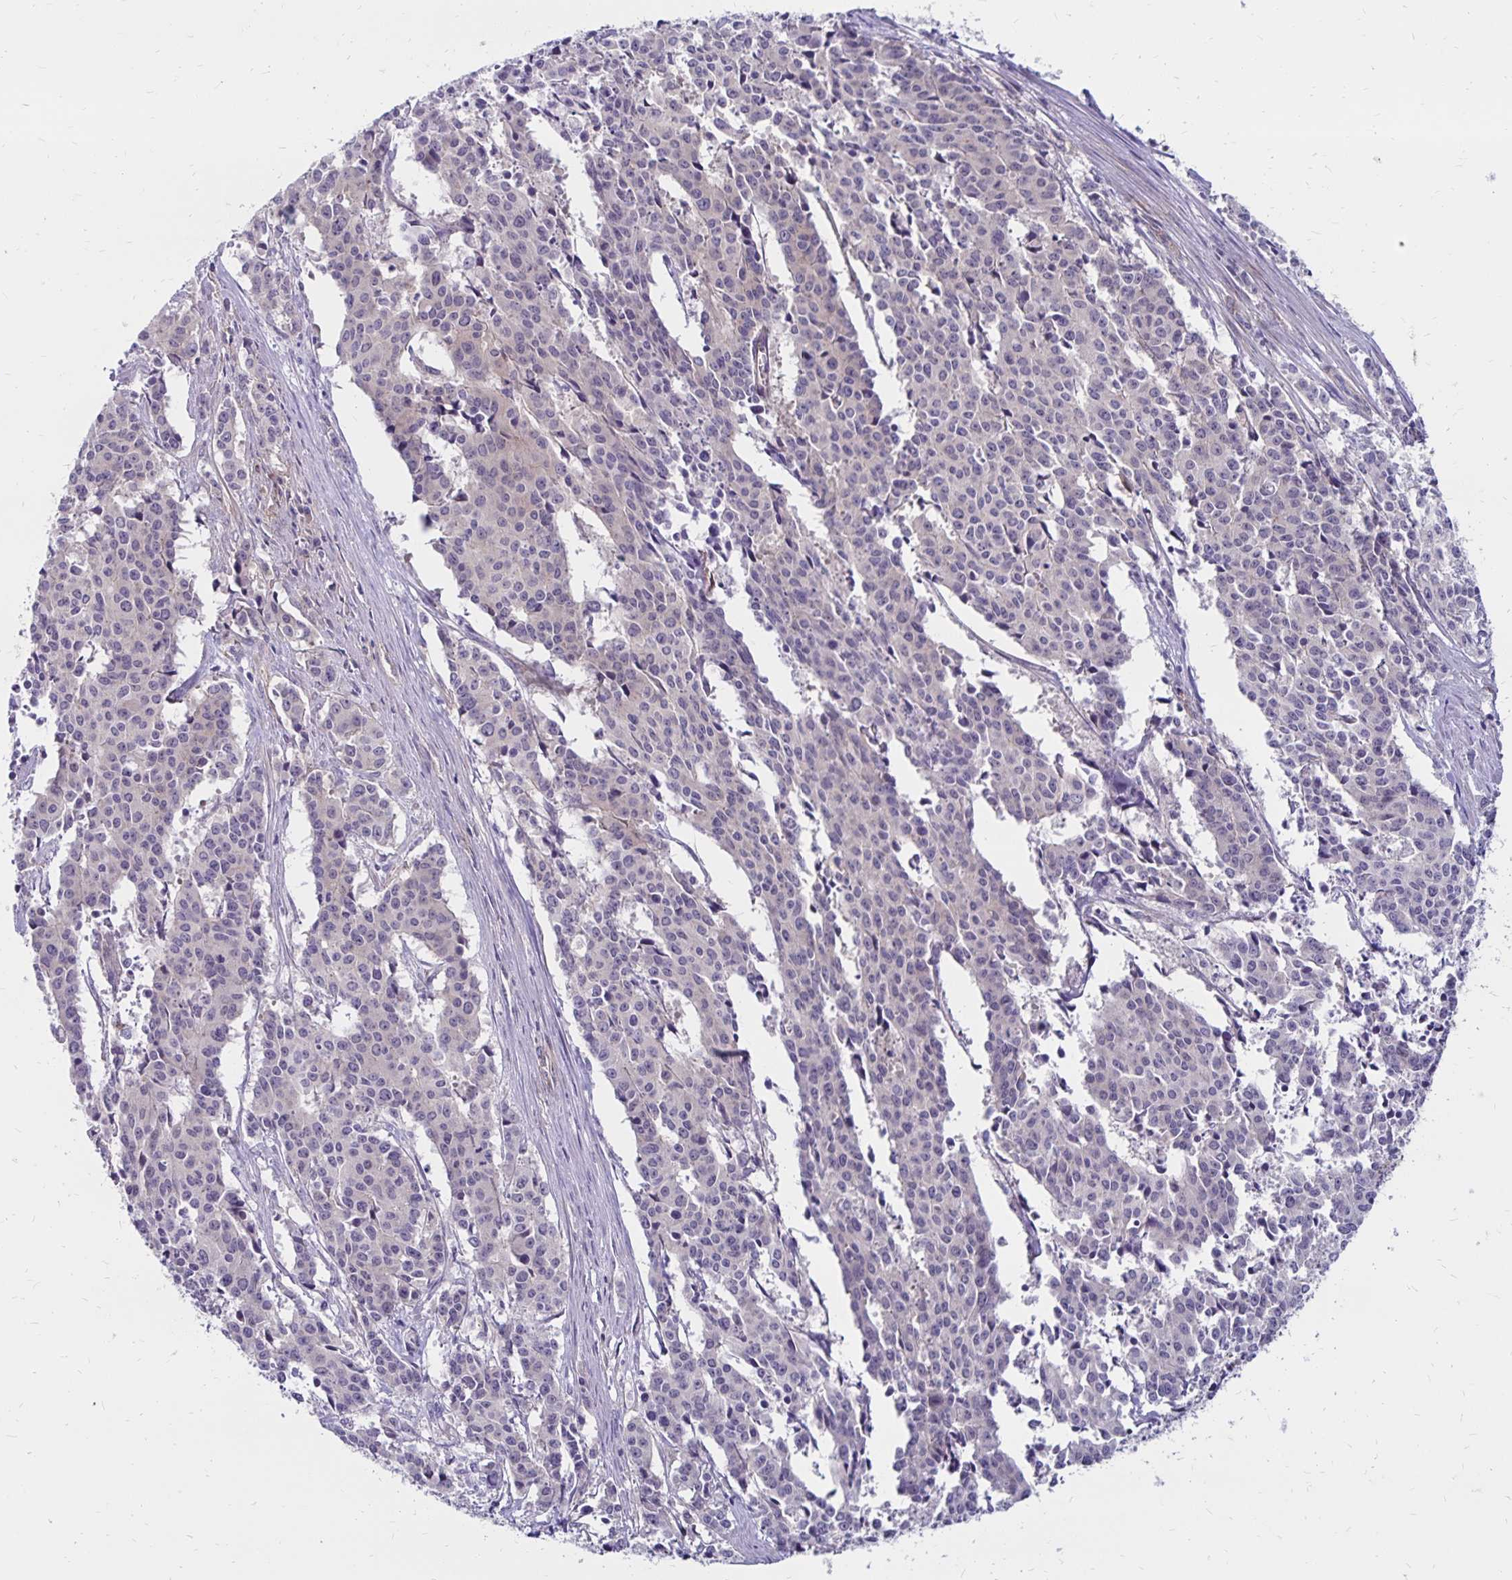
{"staining": {"intensity": "negative", "quantity": "none", "location": "none"}, "tissue": "cervical cancer", "cell_type": "Tumor cells", "image_type": "cancer", "snomed": [{"axis": "morphology", "description": "Squamous cell carcinoma, NOS"}, {"axis": "topography", "description": "Cervix"}], "caption": "Immunohistochemical staining of cervical squamous cell carcinoma reveals no significant staining in tumor cells. Nuclei are stained in blue.", "gene": "TNS3", "patient": {"sex": "female", "age": 28}}